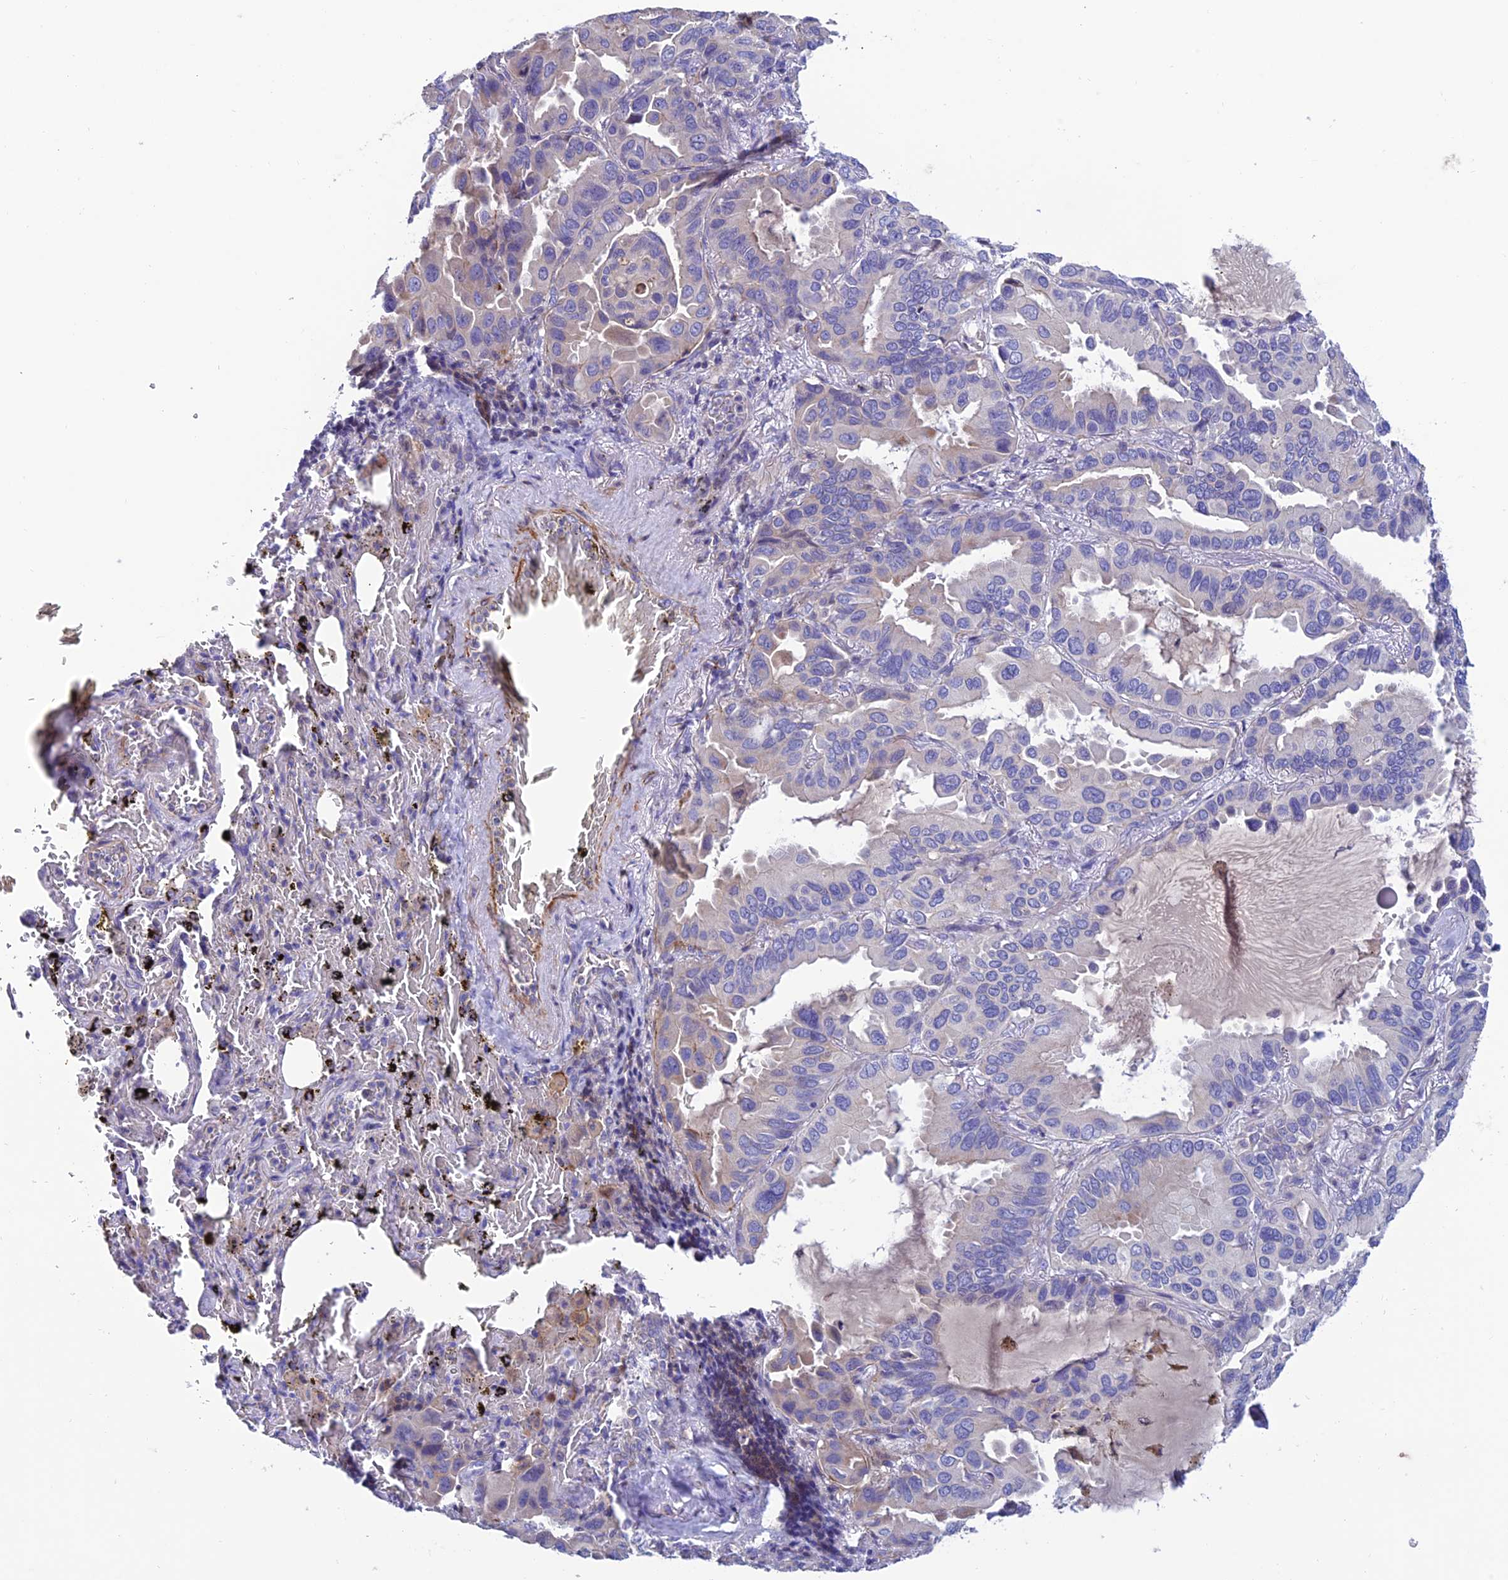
{"staining": {"intensity": "negative", "quantity": "none", "location": "none"}, "tissue": "lung cancer", "cell_type": "Tumor cells", "image_type": "cancer", "snomed": [{"axis": "morphology", "description": "Adenocarcinoma, NOS"}, {"axis": "topography", "description": "Lung"}], "caption": "Tumor cells show no significant protein positivity in lung cancer.", "gene": "FAM178B", "patient": {"sex": "male", "age": 64}}